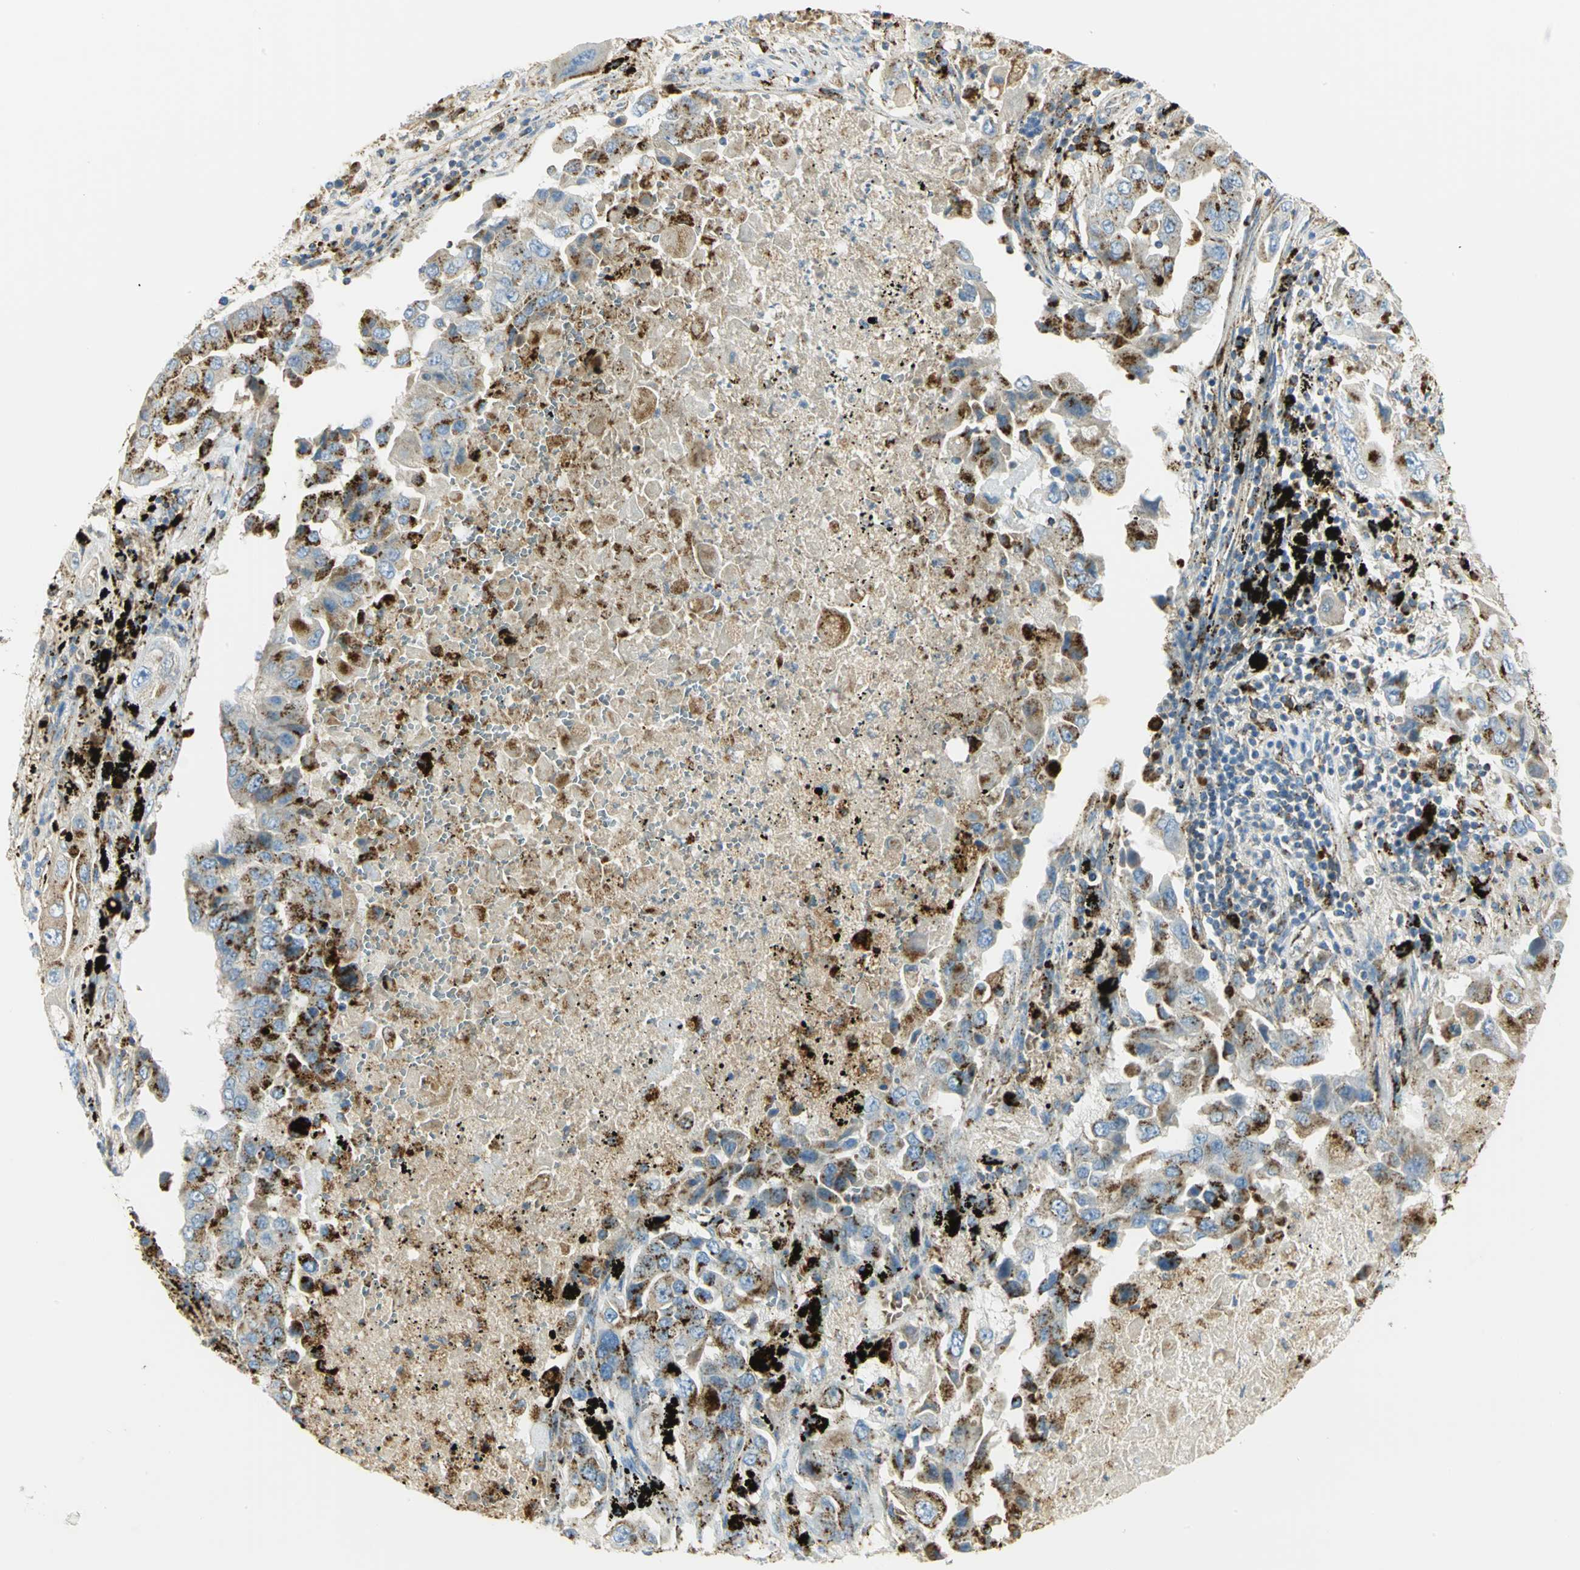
{"staining": {"intensity": "moderate", "quantity": ">75%", "location": "cytoplasmic/membranous"}, "tissue": "lung cancer", "cell_type": "Tumor cells", "image_type": "cancer", "snomed": [{"axis": "morphology", "description": "Adenocarcinoma, NOS"}, {"axis": "topography", "description": "Lung"}], "caption": "Lung cancer (adenocarcinoma) was stained to show a protein in brown. There is medium levels of moderate cytoplasmic/membranous expression in approximately >75% of tumor cells. (brown staining indicates protein expression, while blue staining denotes nuclei).", "gene": "ARSA", "patient": {"sex": "female", "age": 65}}